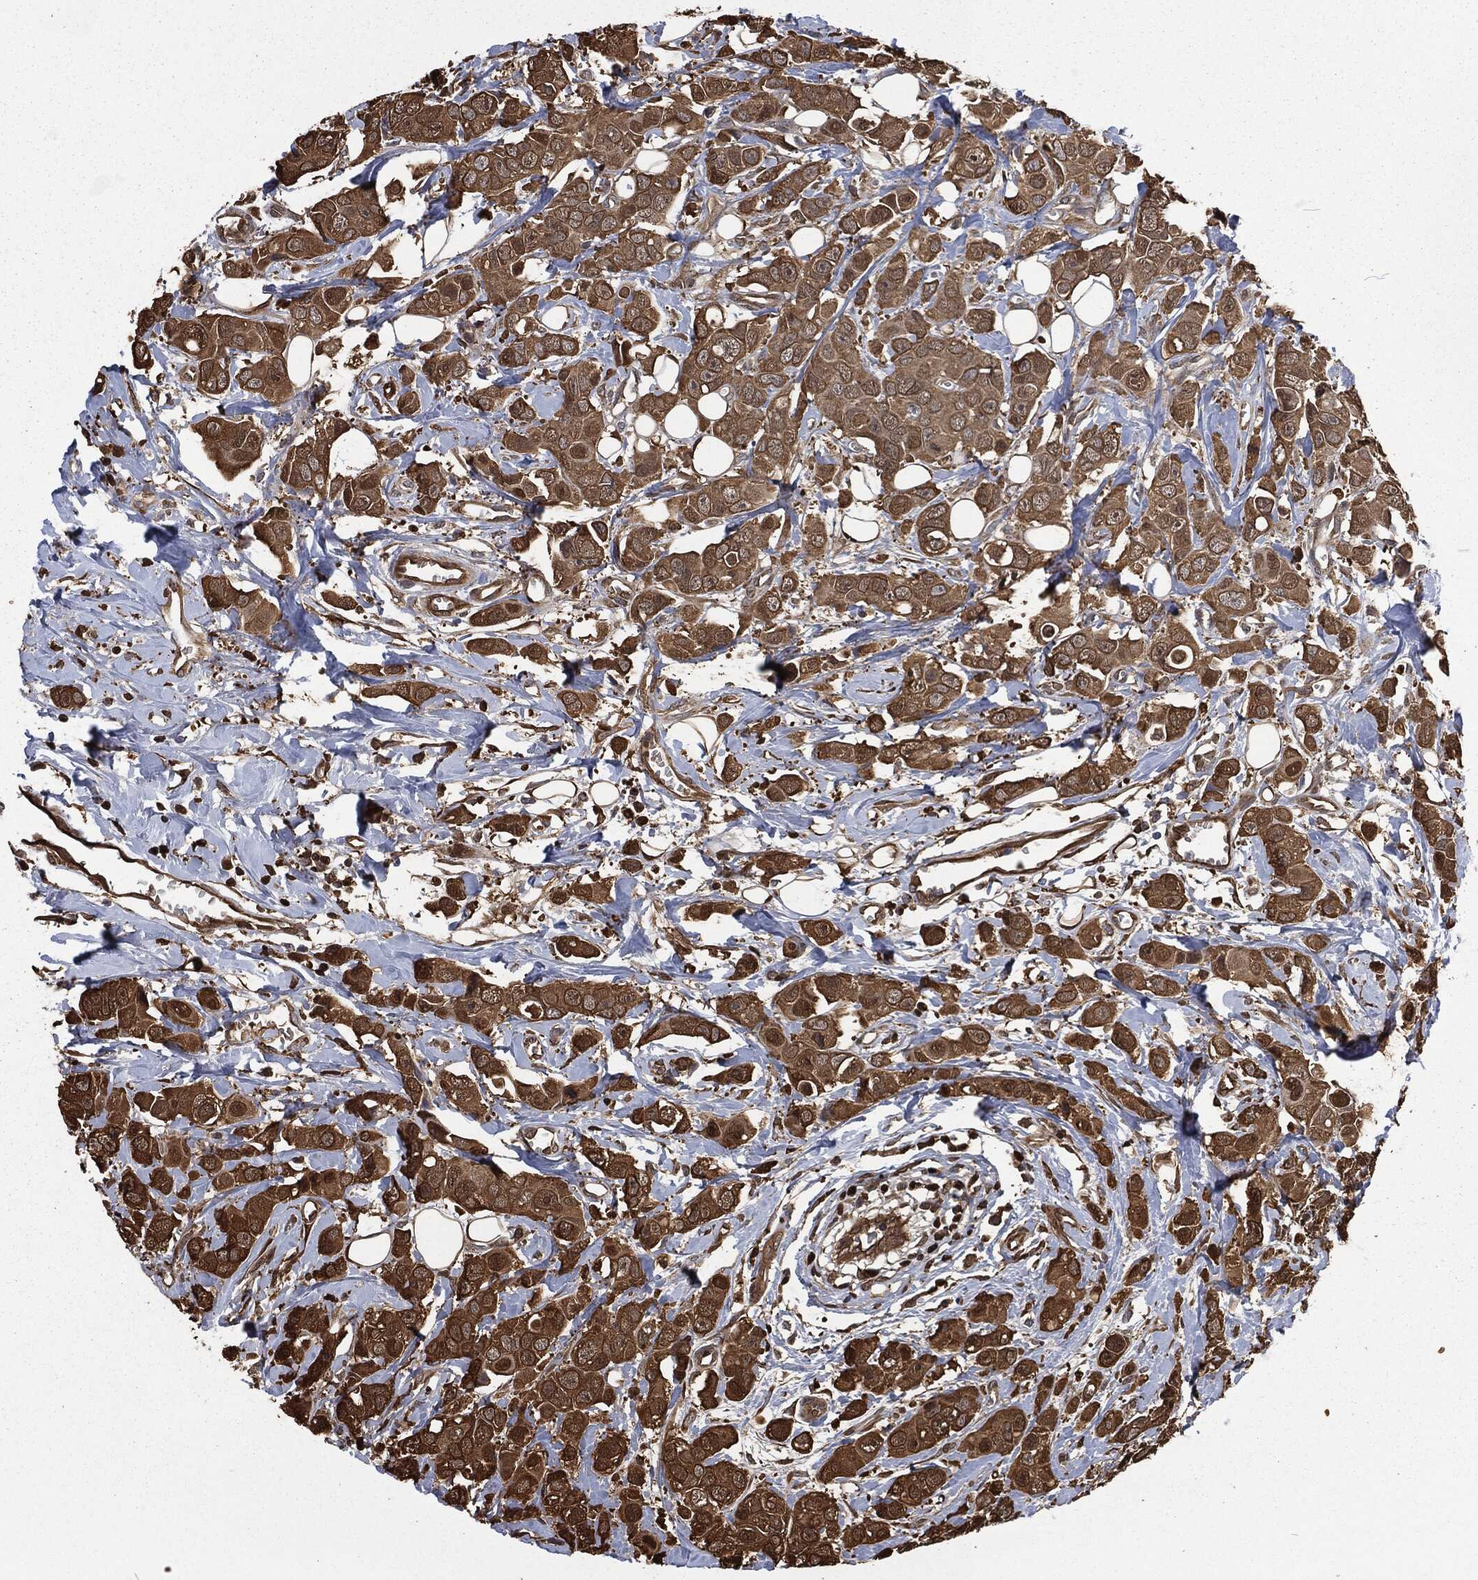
{"staining": {"intensity": "strong", "quantity": ">75%", "location": "cytoplasmic/membranous"}, "tissue": "breast cancer", "cell_type": "Tumor cells", "image_type": "cancer", "snomed": [{"axis": "morphology", "description": "Duct carcinoma"}, {"axis": "topography", "description": "Breast"}], "caption": "The histopathology image exhibits staining of breast infiltrating ductal carcinoma, revealing strong cytoplasmic/membranous protein positivity (brown color) within tumor cells. Nuclei are stained in blue.", "gene": "PRDX4", "patient": {"sex": "female", "age": 35}}